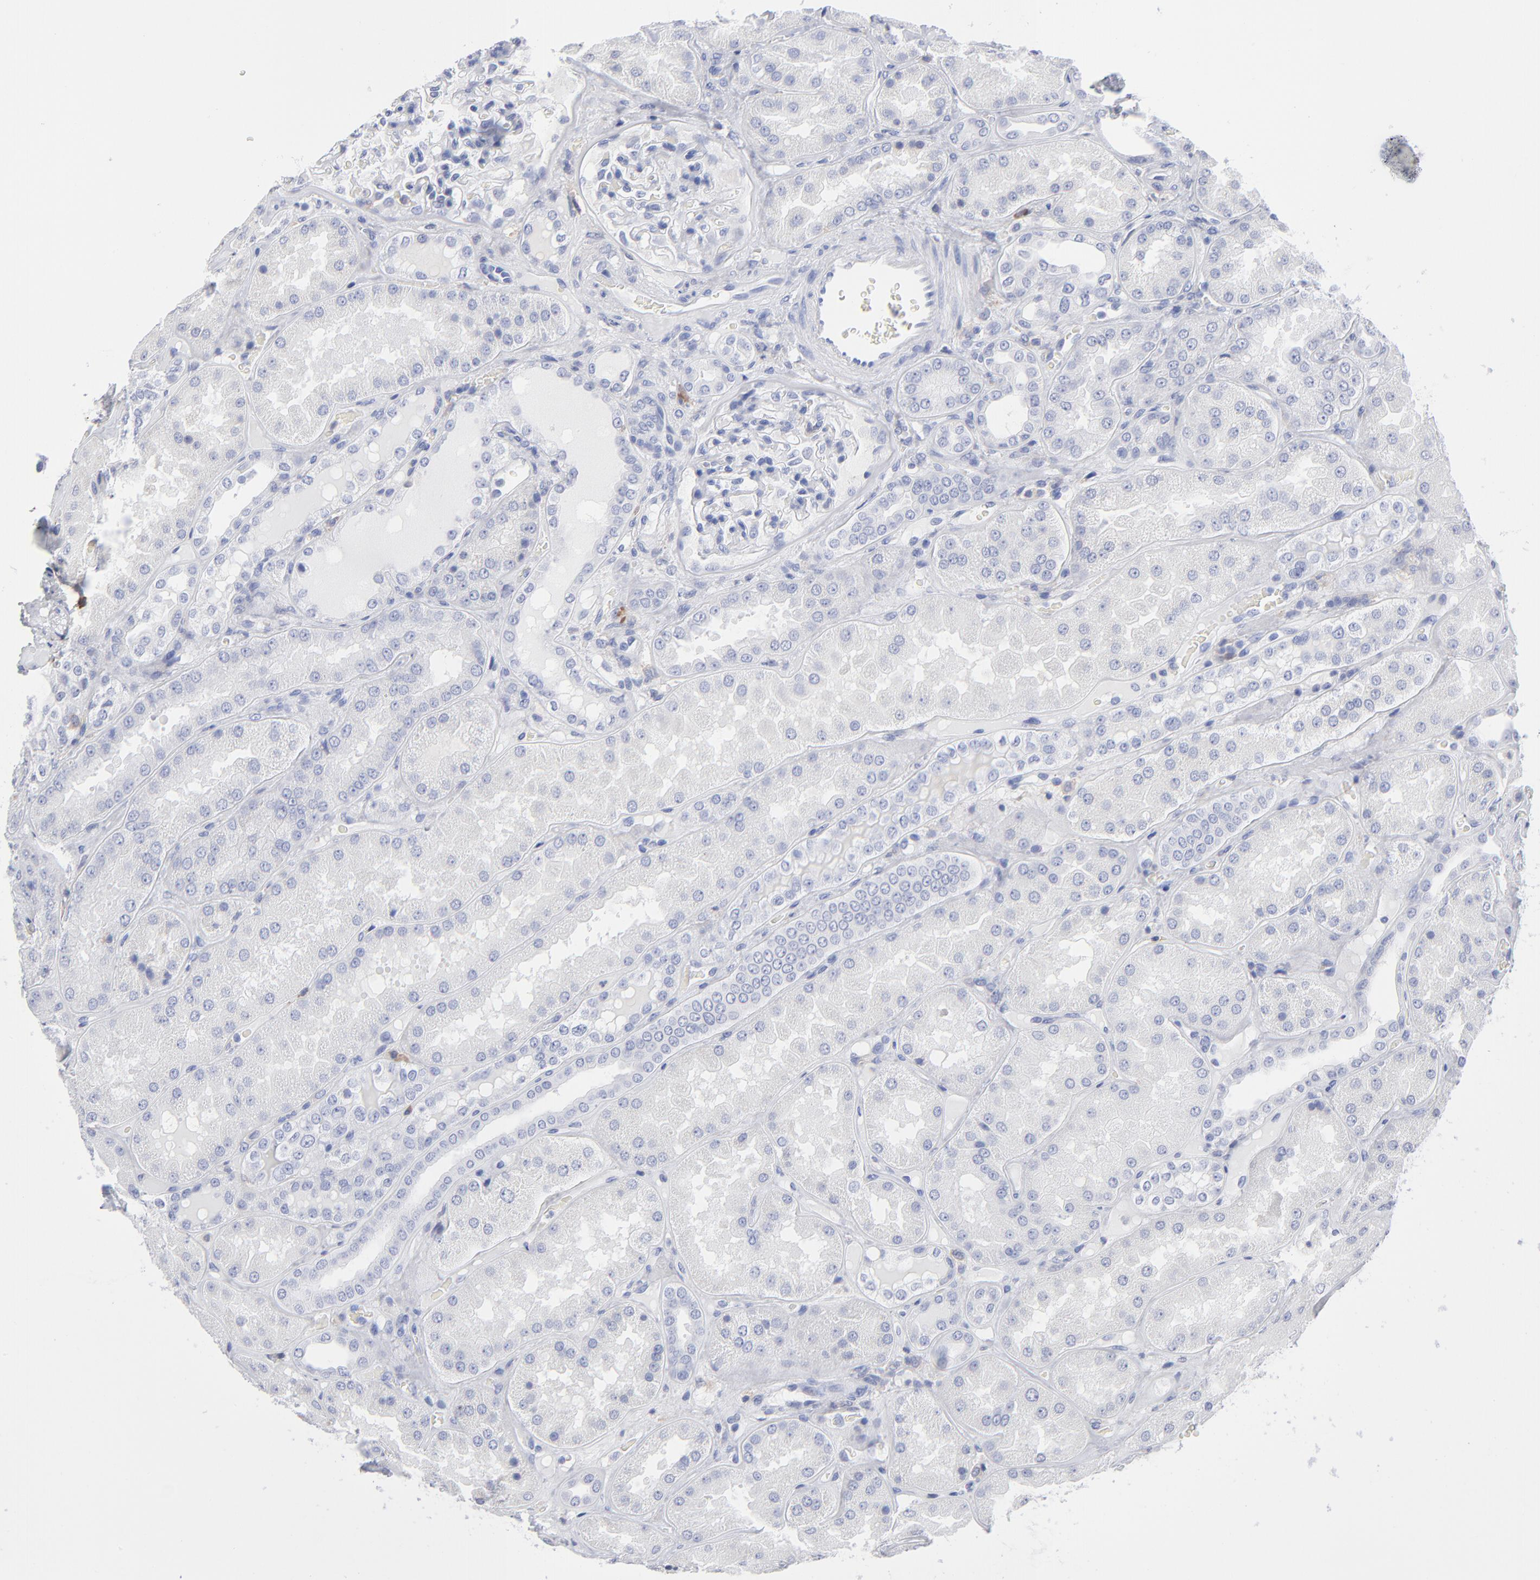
{"staining": {"intensity": "negative", "quantity": "none", "location": "none"}, "tissue": "kidney", "cell_type": "Cells in glomeruli", "image_type": "normal", "snomed": [{"axis": "morphology", "description": "Normal tissue, NOS"}, {"axis": "topography", "description": "Kidney"}], "caption": "A high-resolution micrograph shows immunohistochemistry (IHC) staining of normal kidney, which exhibits no significant staining in cells in glomeruli.", "gene": "LAT2", "patient": {"sex": "female", "age": 56}}